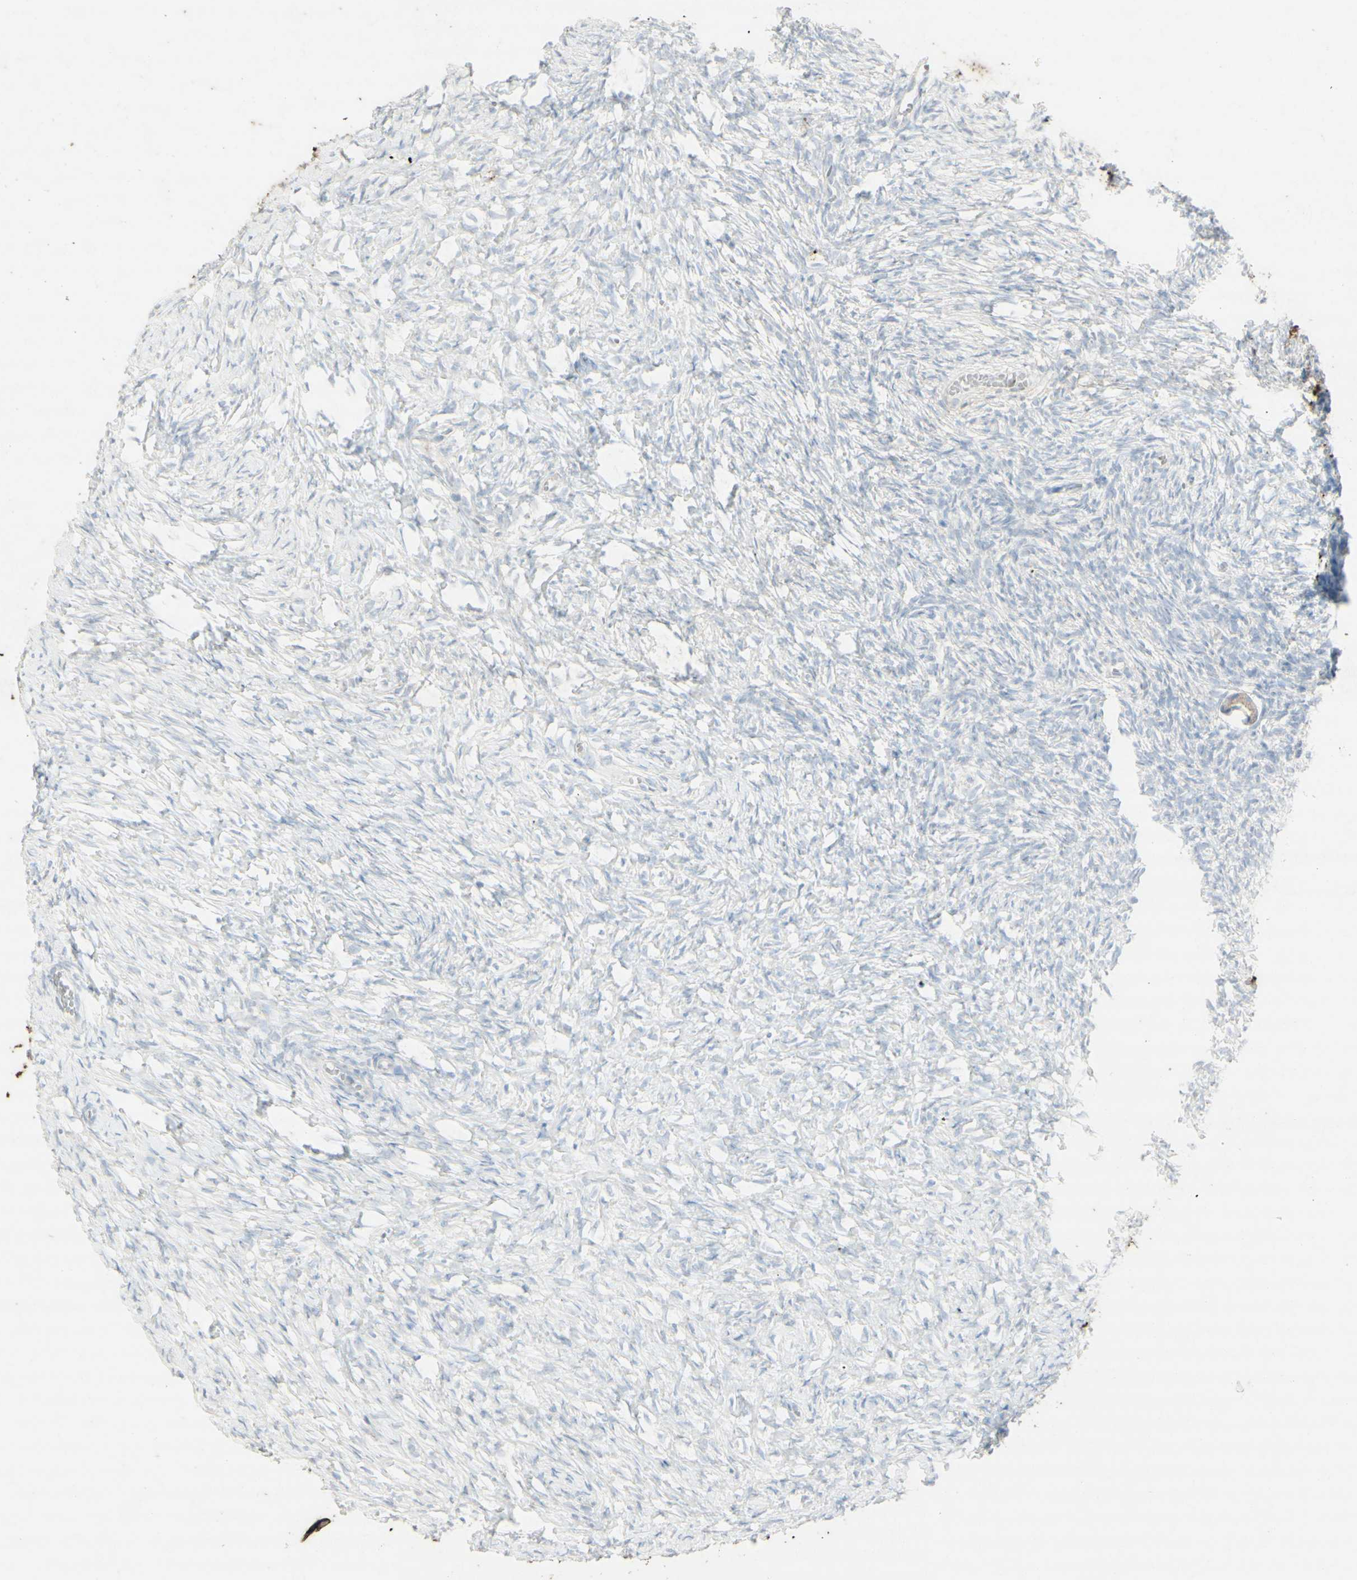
{"staining": {"intensity": "weak", "quantity": ">75%", "location": "cytoplasmic/membranous"}, "tissue": "ovary", "cell_type": "Follicle cells", "image_type": "normal", "snomed": [{"axis": "morphology", "description": "Normal tissue, NOS"}, {"axis": "topography", "description": "Ovary"}], "caption": "A brown stain highlights weak cytoplasmic/membranous staining of a protein in follicle cells of unremarkable ovary. Nuclei are stained in blue.", "gene": "ATP6V1B1", "patient": {"sex": "female", "age": 35}}